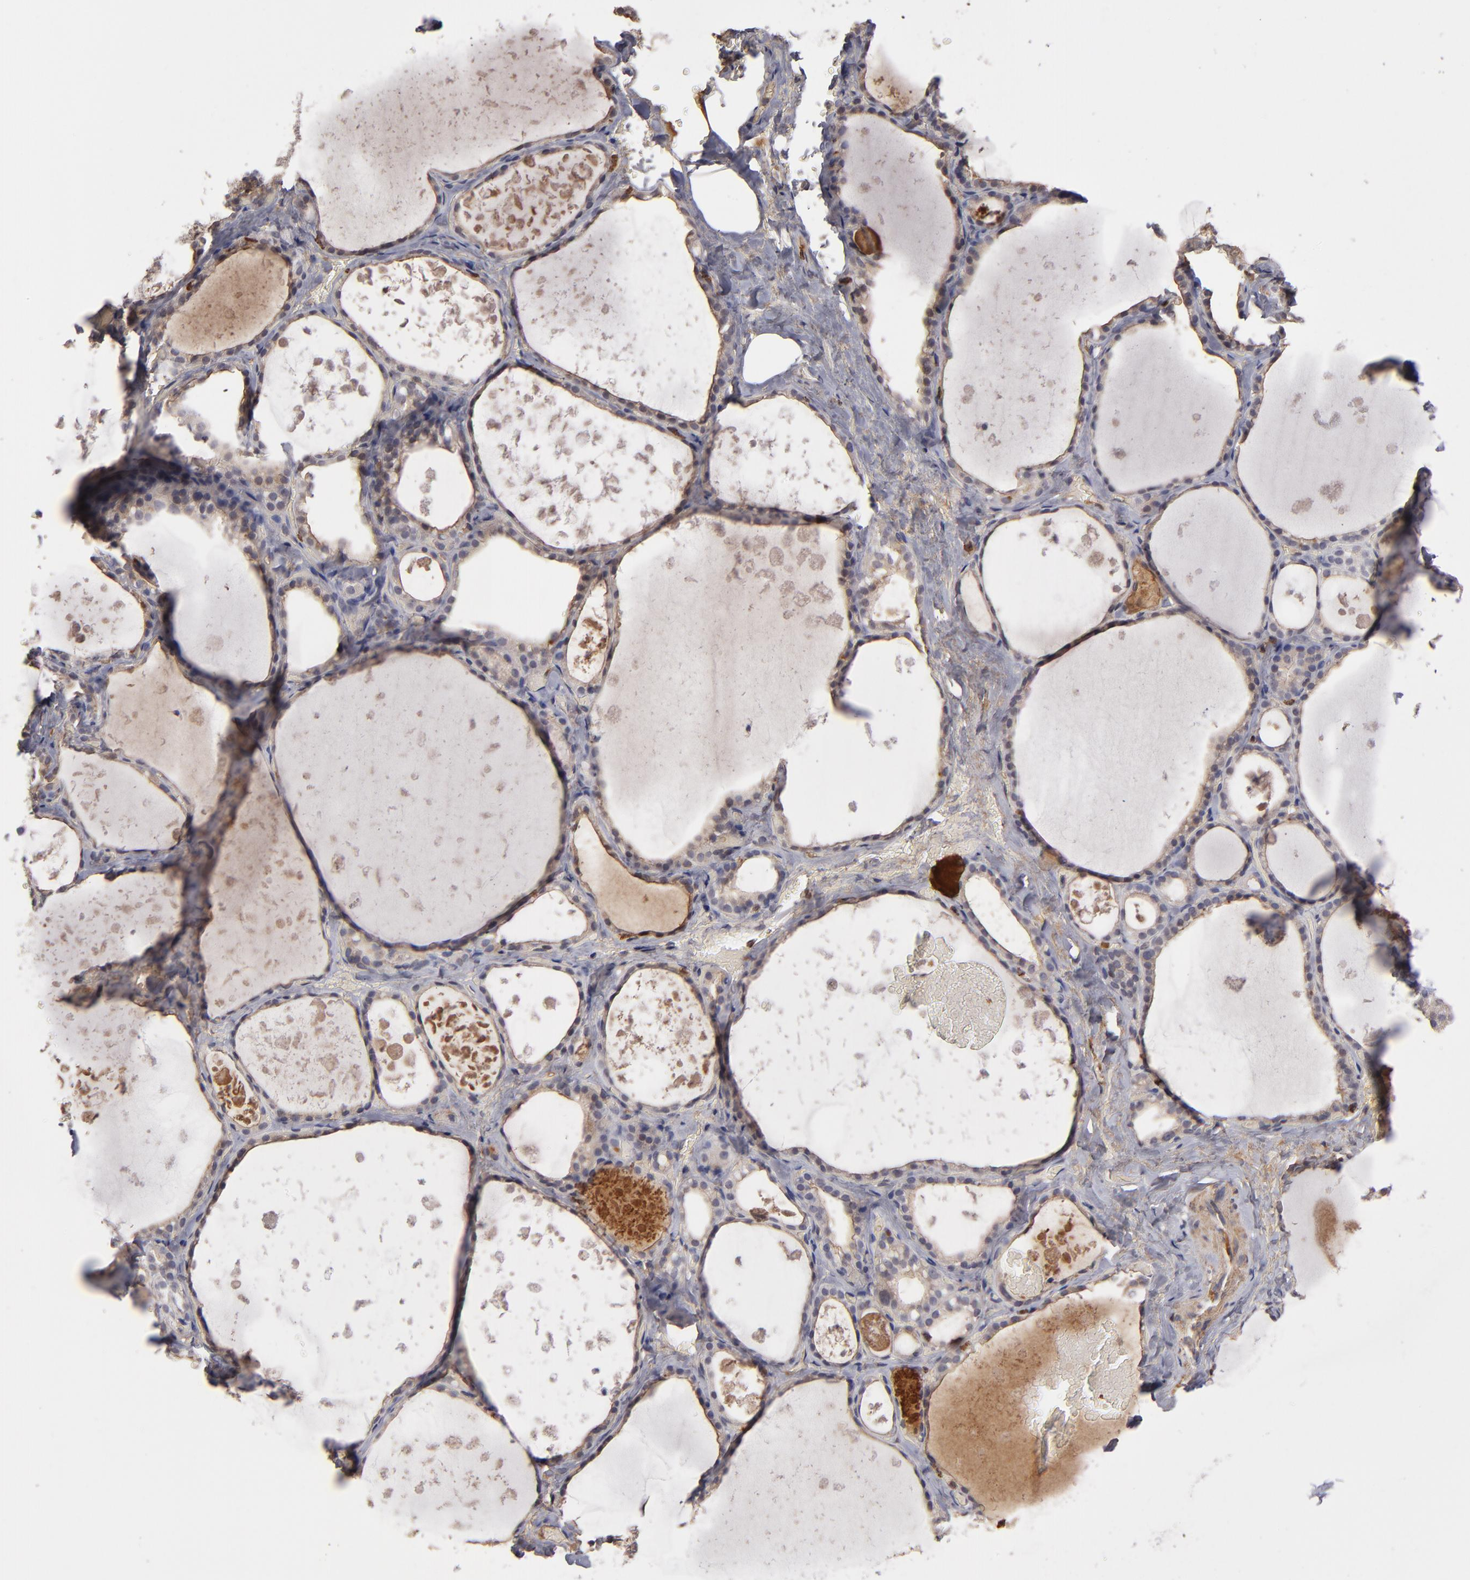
{"staining": {"intensity": "weak", "quantity": "25%-75%", "location": "cytoplasmic/membranous"}, "tissue": "thyroid gland", "cell_type": "Glandular cells", "image_type": "normal", "snomed": [{"axis": "morphology", "description": "Normal tissue, NOS"}, {"axis": "topography", "description": "Thyroid gland"}], "caption": "Brown immunohistochemical staining in unremarkable human thyroid gland demonstrates weak cytoplasmic/membranous expression in about 25%-75% of glandular cells.", "gene": "SERPINA7", "patient": {"sex": "male", "age": 61}}